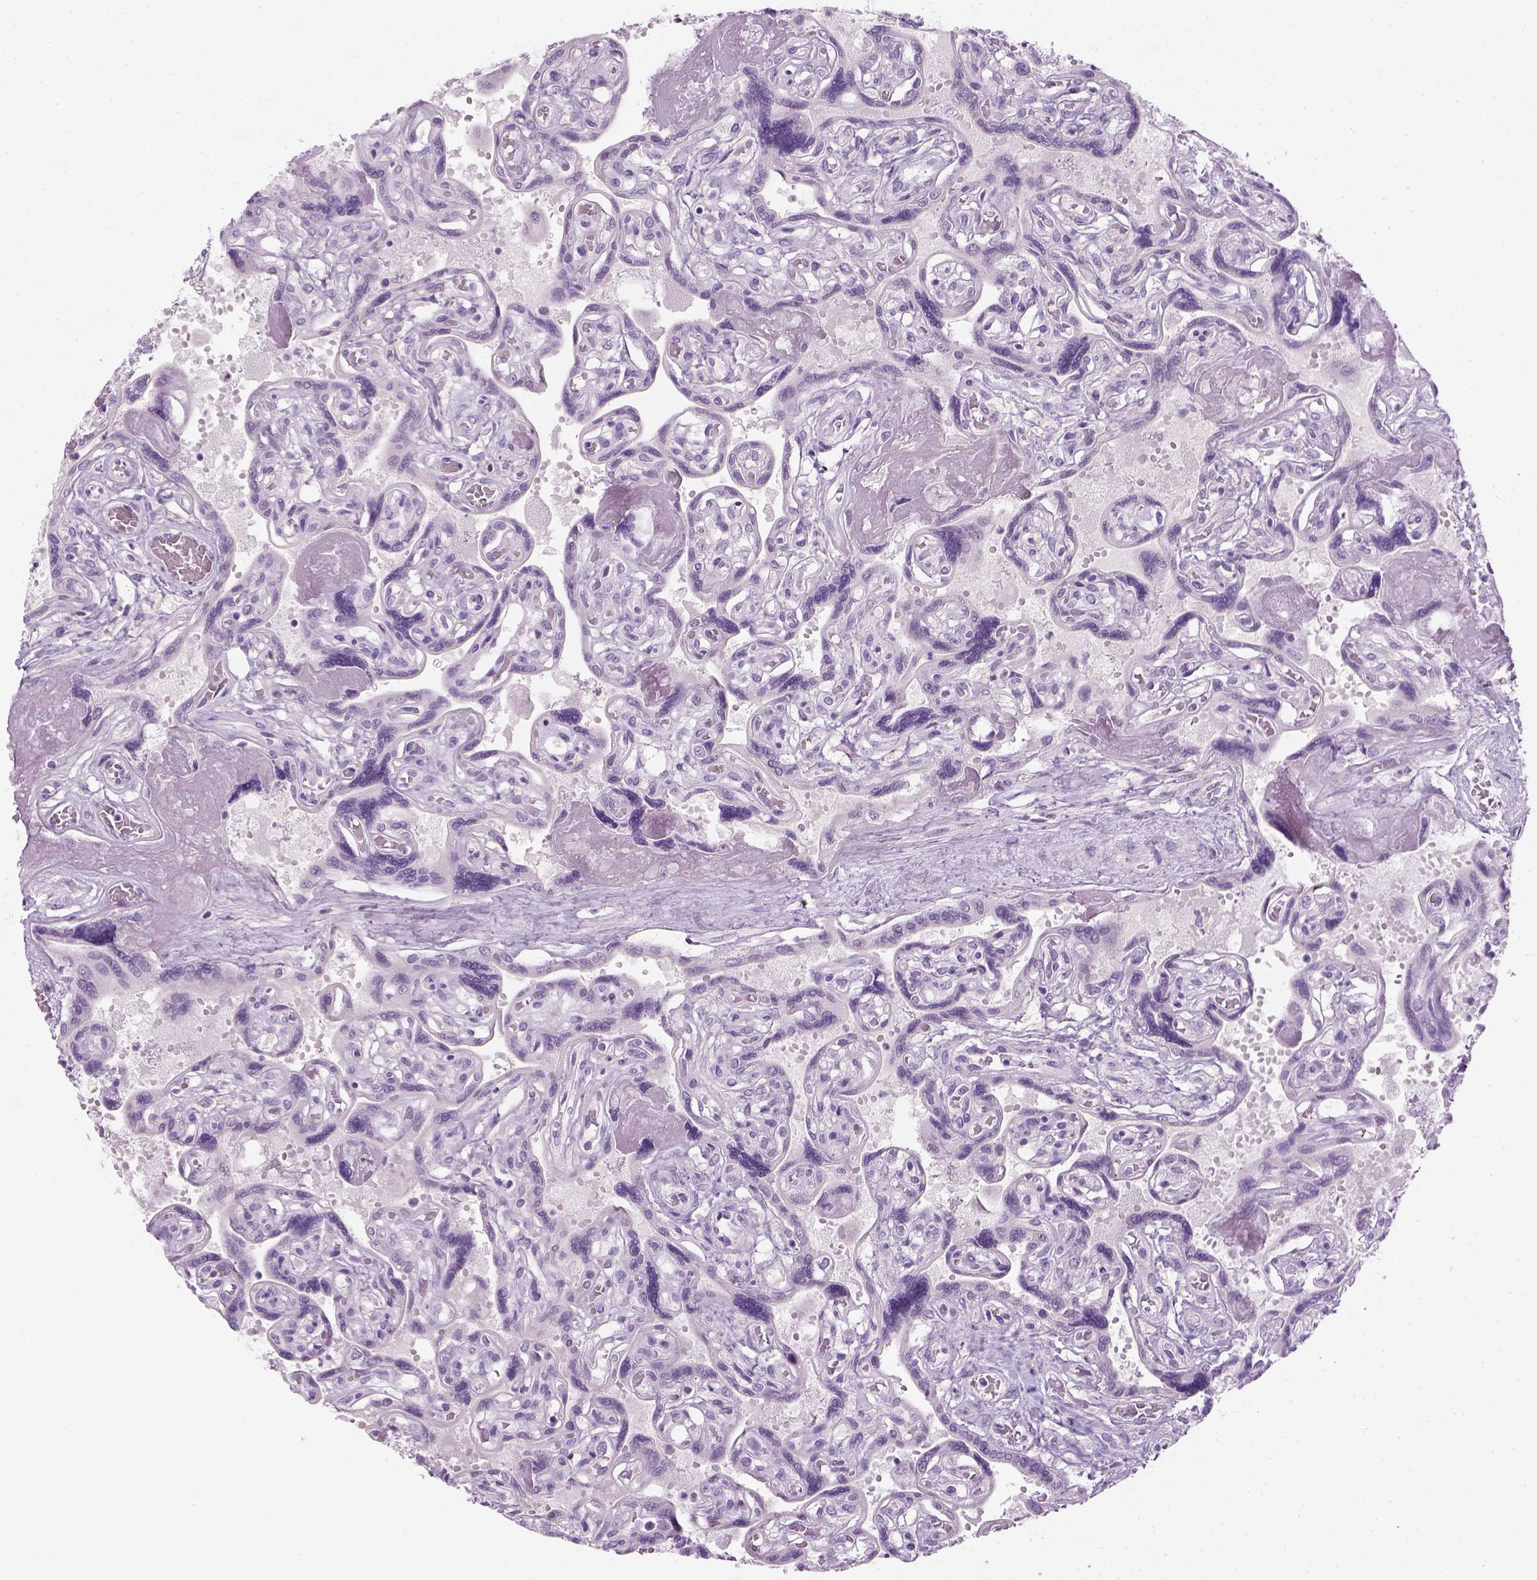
{"staining": {"intensity": "negative", "quantity": "none", "location": "none"}, "tissue": "placenta", "cell_type": "Decidual cells", "image_type": "normal", "snomed": [{"axis": "morphology", "description": "Normal tissue, NOS"}, {"axis": "topography", "description": "Placenta"}], "caption": "This is an immunohistochemistry (IHC) histopathology image of normal human placenta. There is no positivity in decidual cells.", "gene": "TH", "patient": {"sex": "female", "age": 32}}